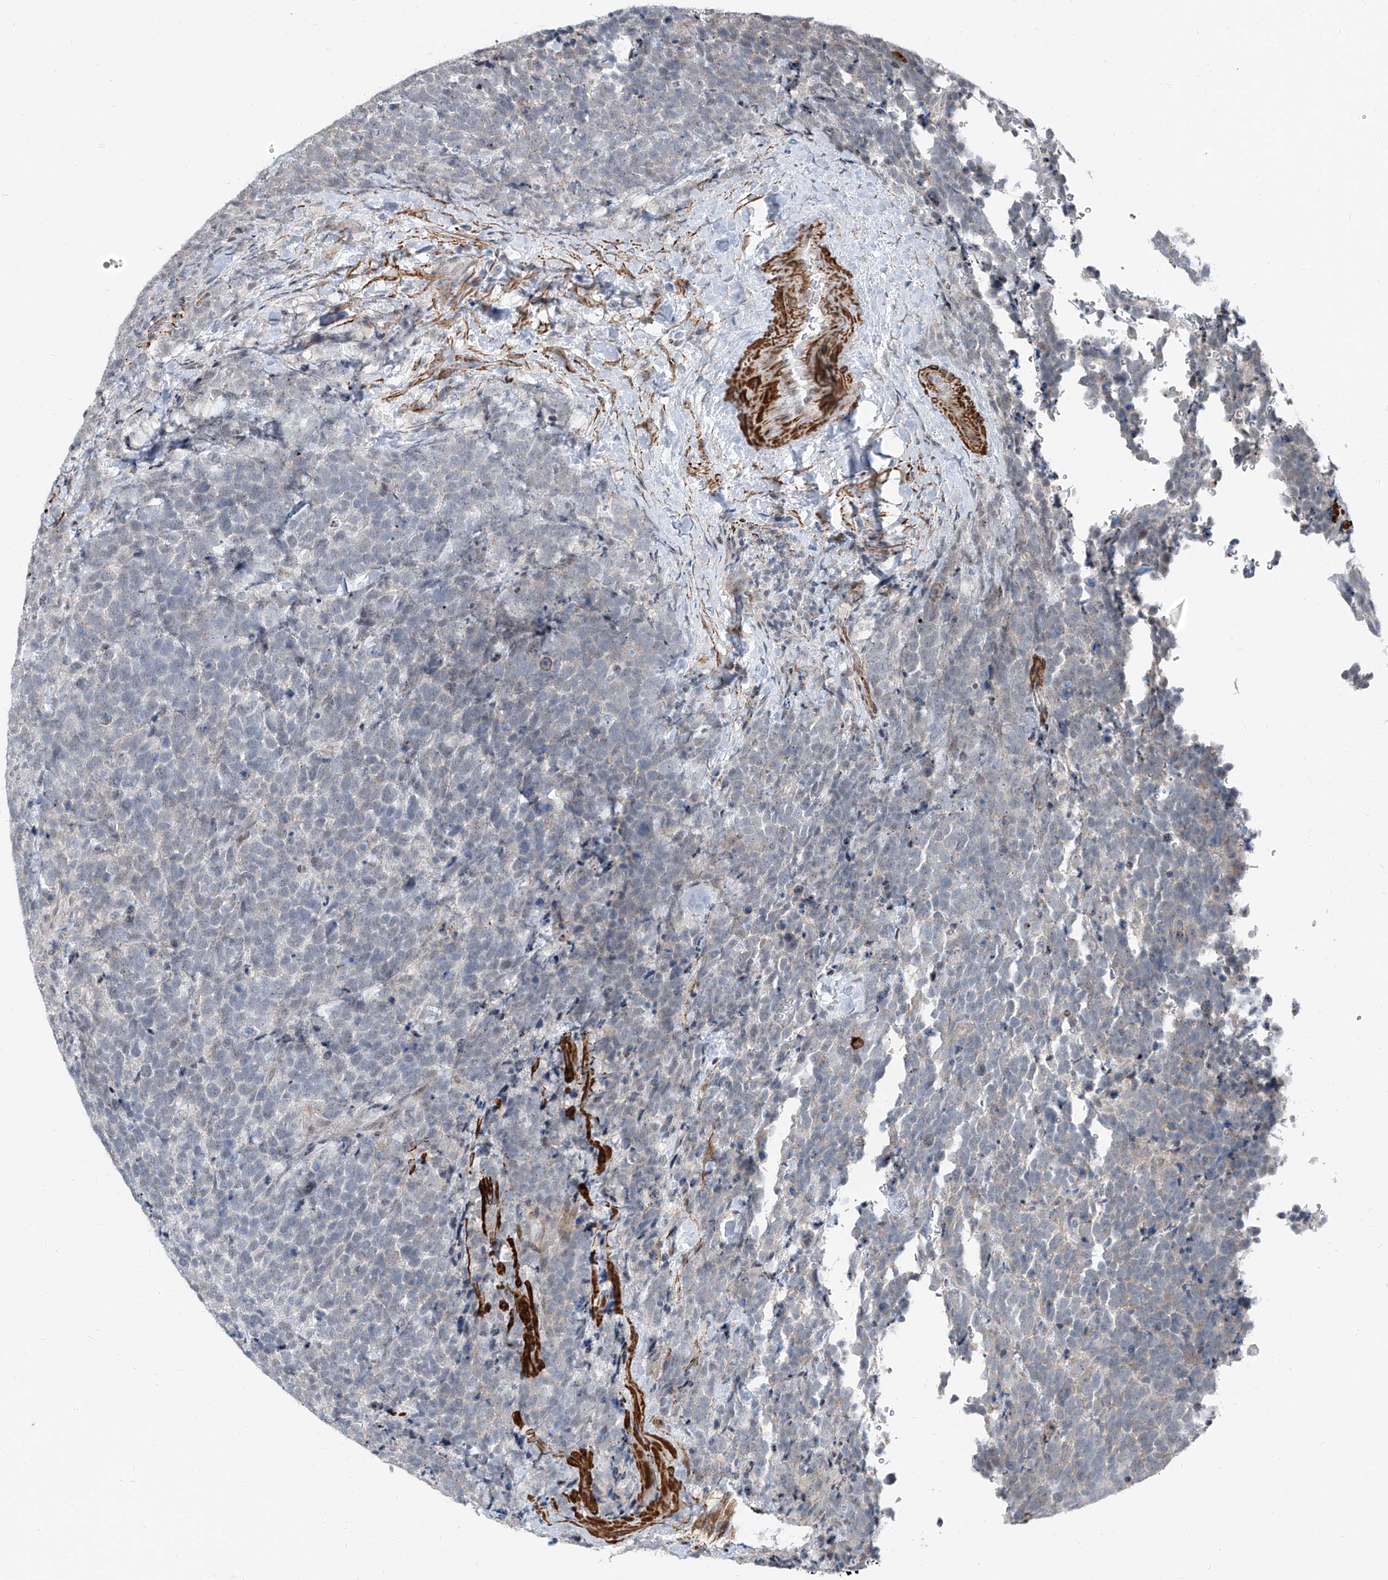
{"staining": {"intensity": "negative", "quantity": "none", "location": "none"}, "tissue": "urothelial cancer", "cell_type": "Tumor cells", "image_type": "cancer", "snomed": [{"axis": "morphology", "description": "Urothelial carcinoma, High grade"}, {"axis": "topography", "description": "Urinary bladder"}], "caption": "Immunohistochemical staining of high-grade urothelial carcinoma demonstrates no significant positivity in tumor cells.", "gene": "TXLNB", "patient": {"sex": "female", "age": 82}}